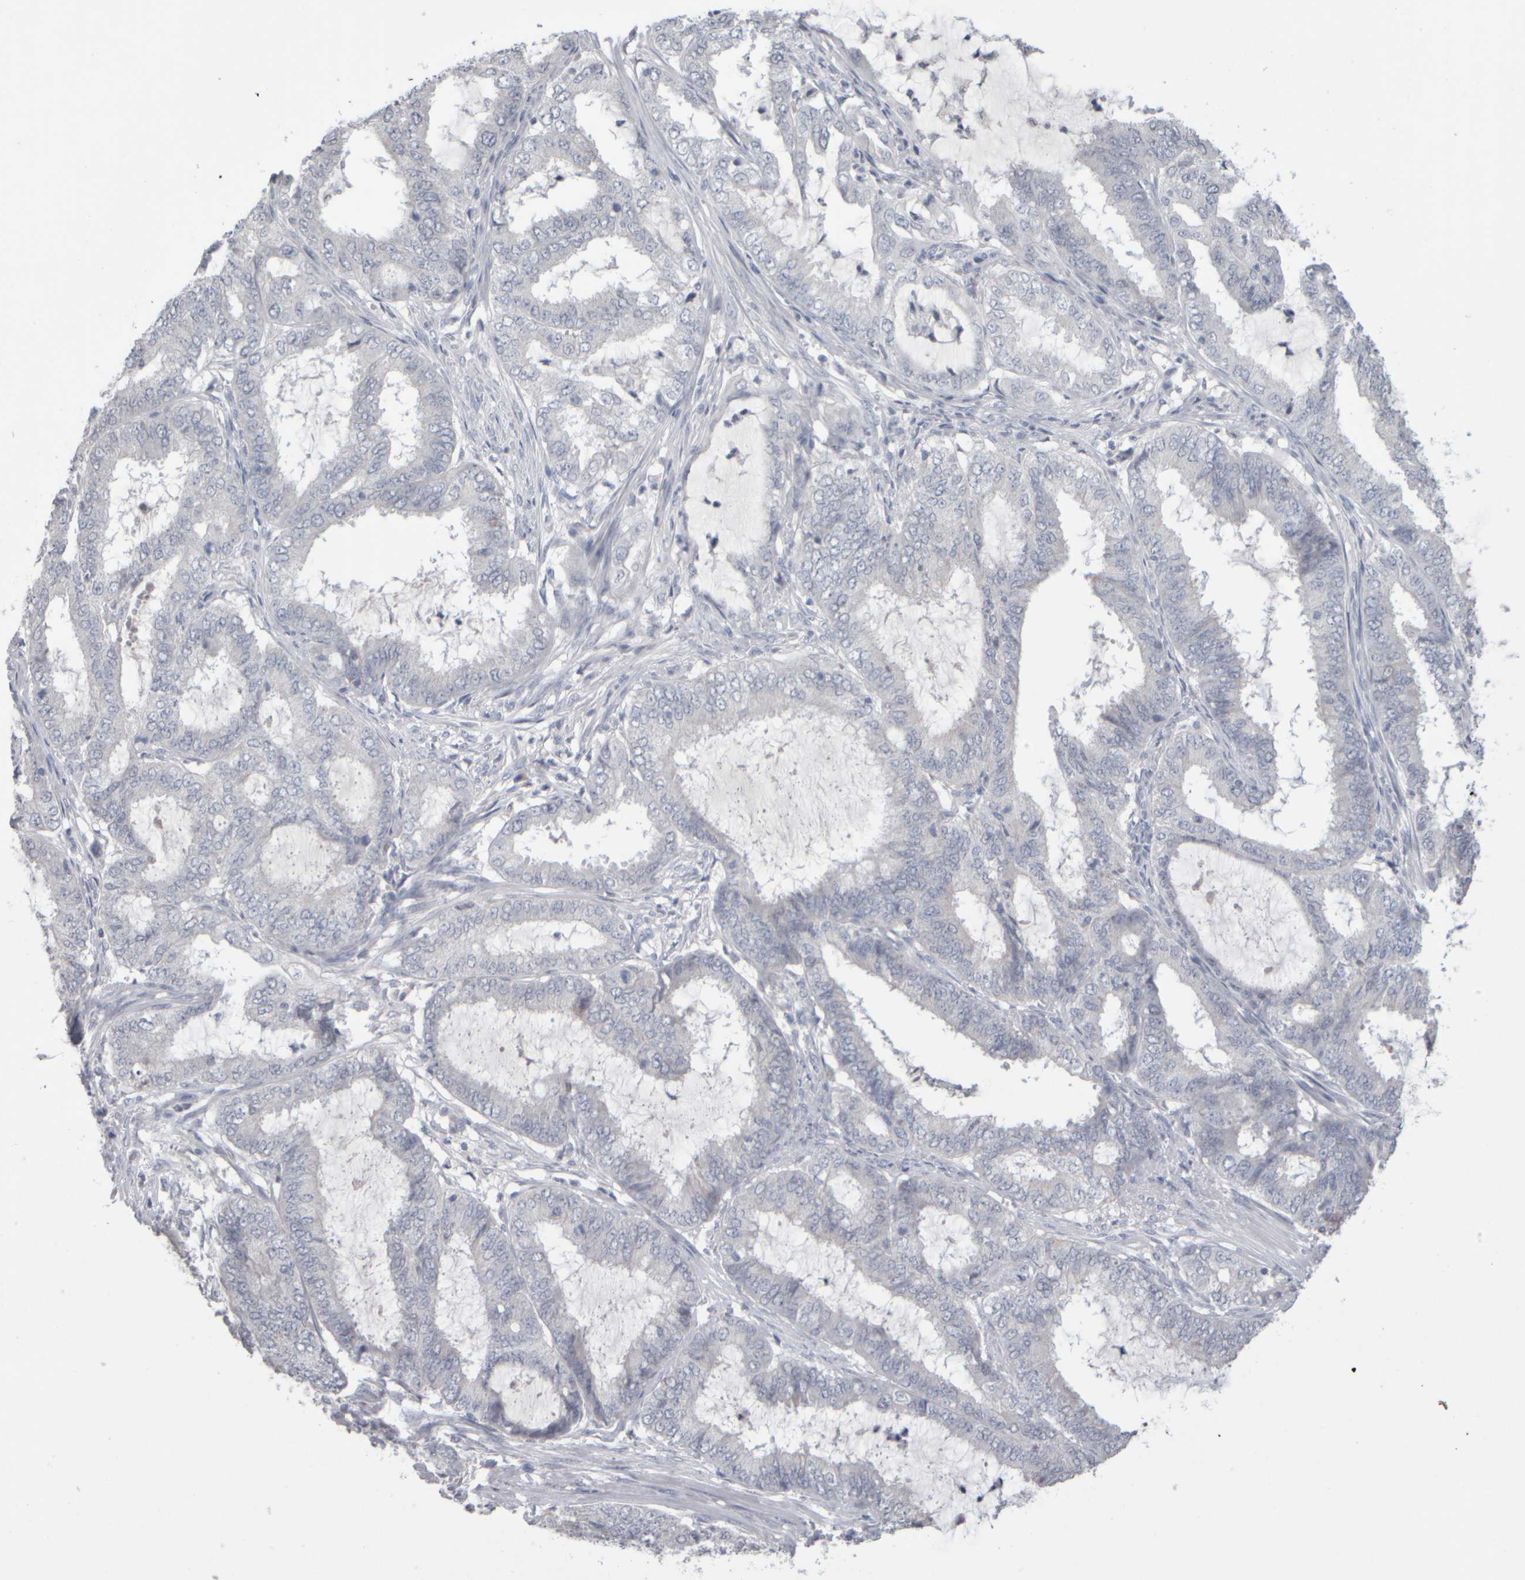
{"staining": {"intensity": "negative", "quantity": "none", "location": "none"}, "tissue": "endometrial cancer", "cell_type": "Tumor cells", "image_type": "cancer", "snomed": [{"axis": "morphology", "description": "Adenocarcinoma, NOS"}, {"axis": "topography", "description": "Endometrium"}], "caption": "IHC micrograph of human endometrial cancer (adenocarcinoma) stained for a protein (brown), which demonstrates no positivity in tumor cells.", "gene": "EPHX2", "patient": {"sex": "female", "age": 51}}